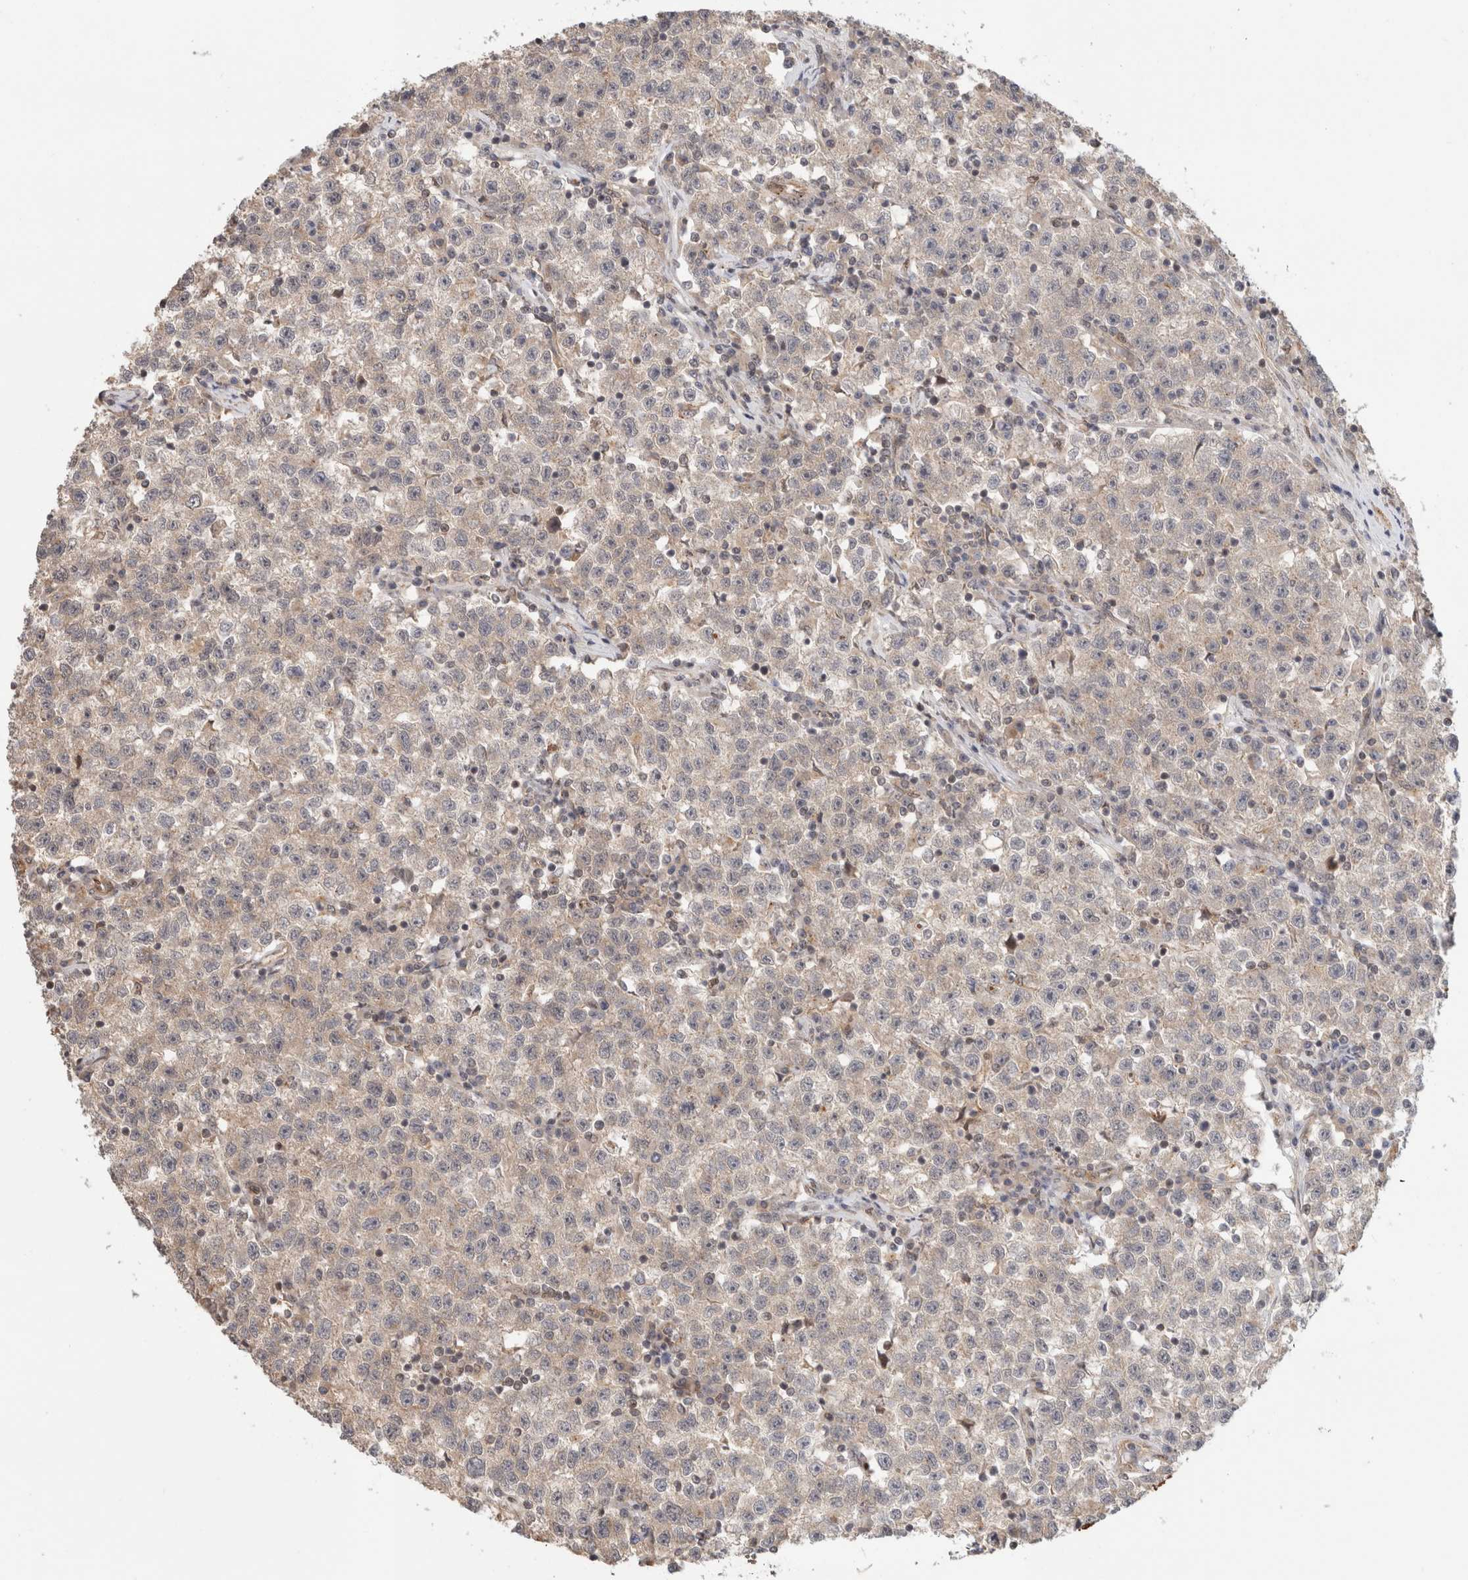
{"staining": {"intensity": "weak", "quantity": "25%-75%", "location": "cytoplasmic/membranous"}, "tissue": "testis cancer", "cell_type": "Tumor cells", "image_type": "cancer", "snomed": [{"axis": "morphology", "description": "Seminoma, NOS"}, {"axis": "topography", "description": "Testis"}], "caption": "Immunohistochemical staining of human testis seminoma exhibits weak cytoplasmic/membranous protein staining in about 25%-75% of tumor cells.", "gene": "OTUD6B", "patient": {"sex": "male", "age": 22}}